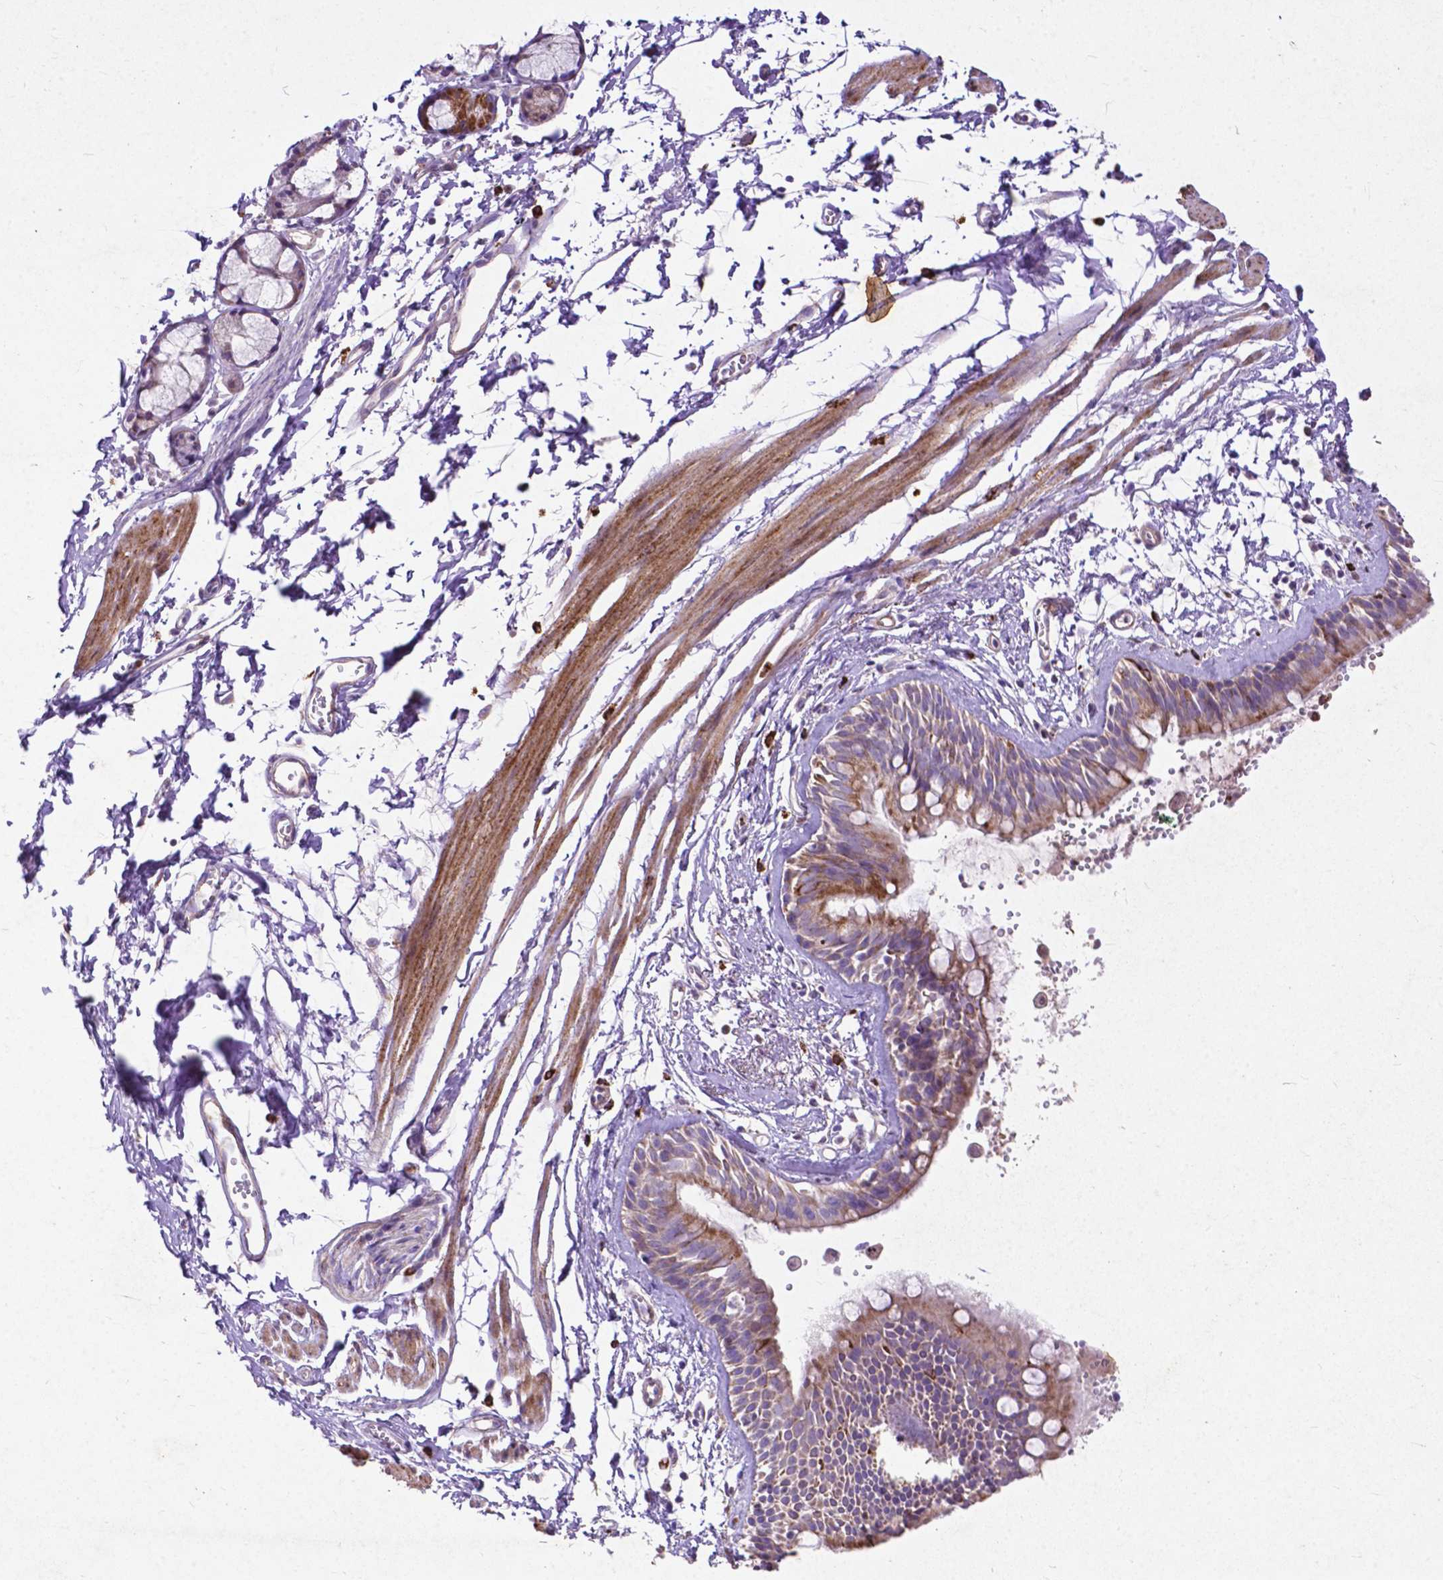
{"staining": {"intensity": "moderate", "quantity": "25%-75%", "location": "cytoplasmic/membranous"}, "tissue": "bronchus", "cell_type": "Respiratory epithelial cells", "image_type": "normal", "snomed": [{"axis": "morphology", "description": "Normal tissue, NOS"}, {"axis": "topography", "description": "Cartilage tissue"}, {"axis": "topography", "description": "Bronchus"}], "caption": "Immunohistochemistry of normal bronchus displays medium levels of moderate cytoplasmic/membranous positivity in about 25%-75% of respiratory epithelial cells.", "gene": "THEGL", "patient": {"sex": "female", "age": 59}}